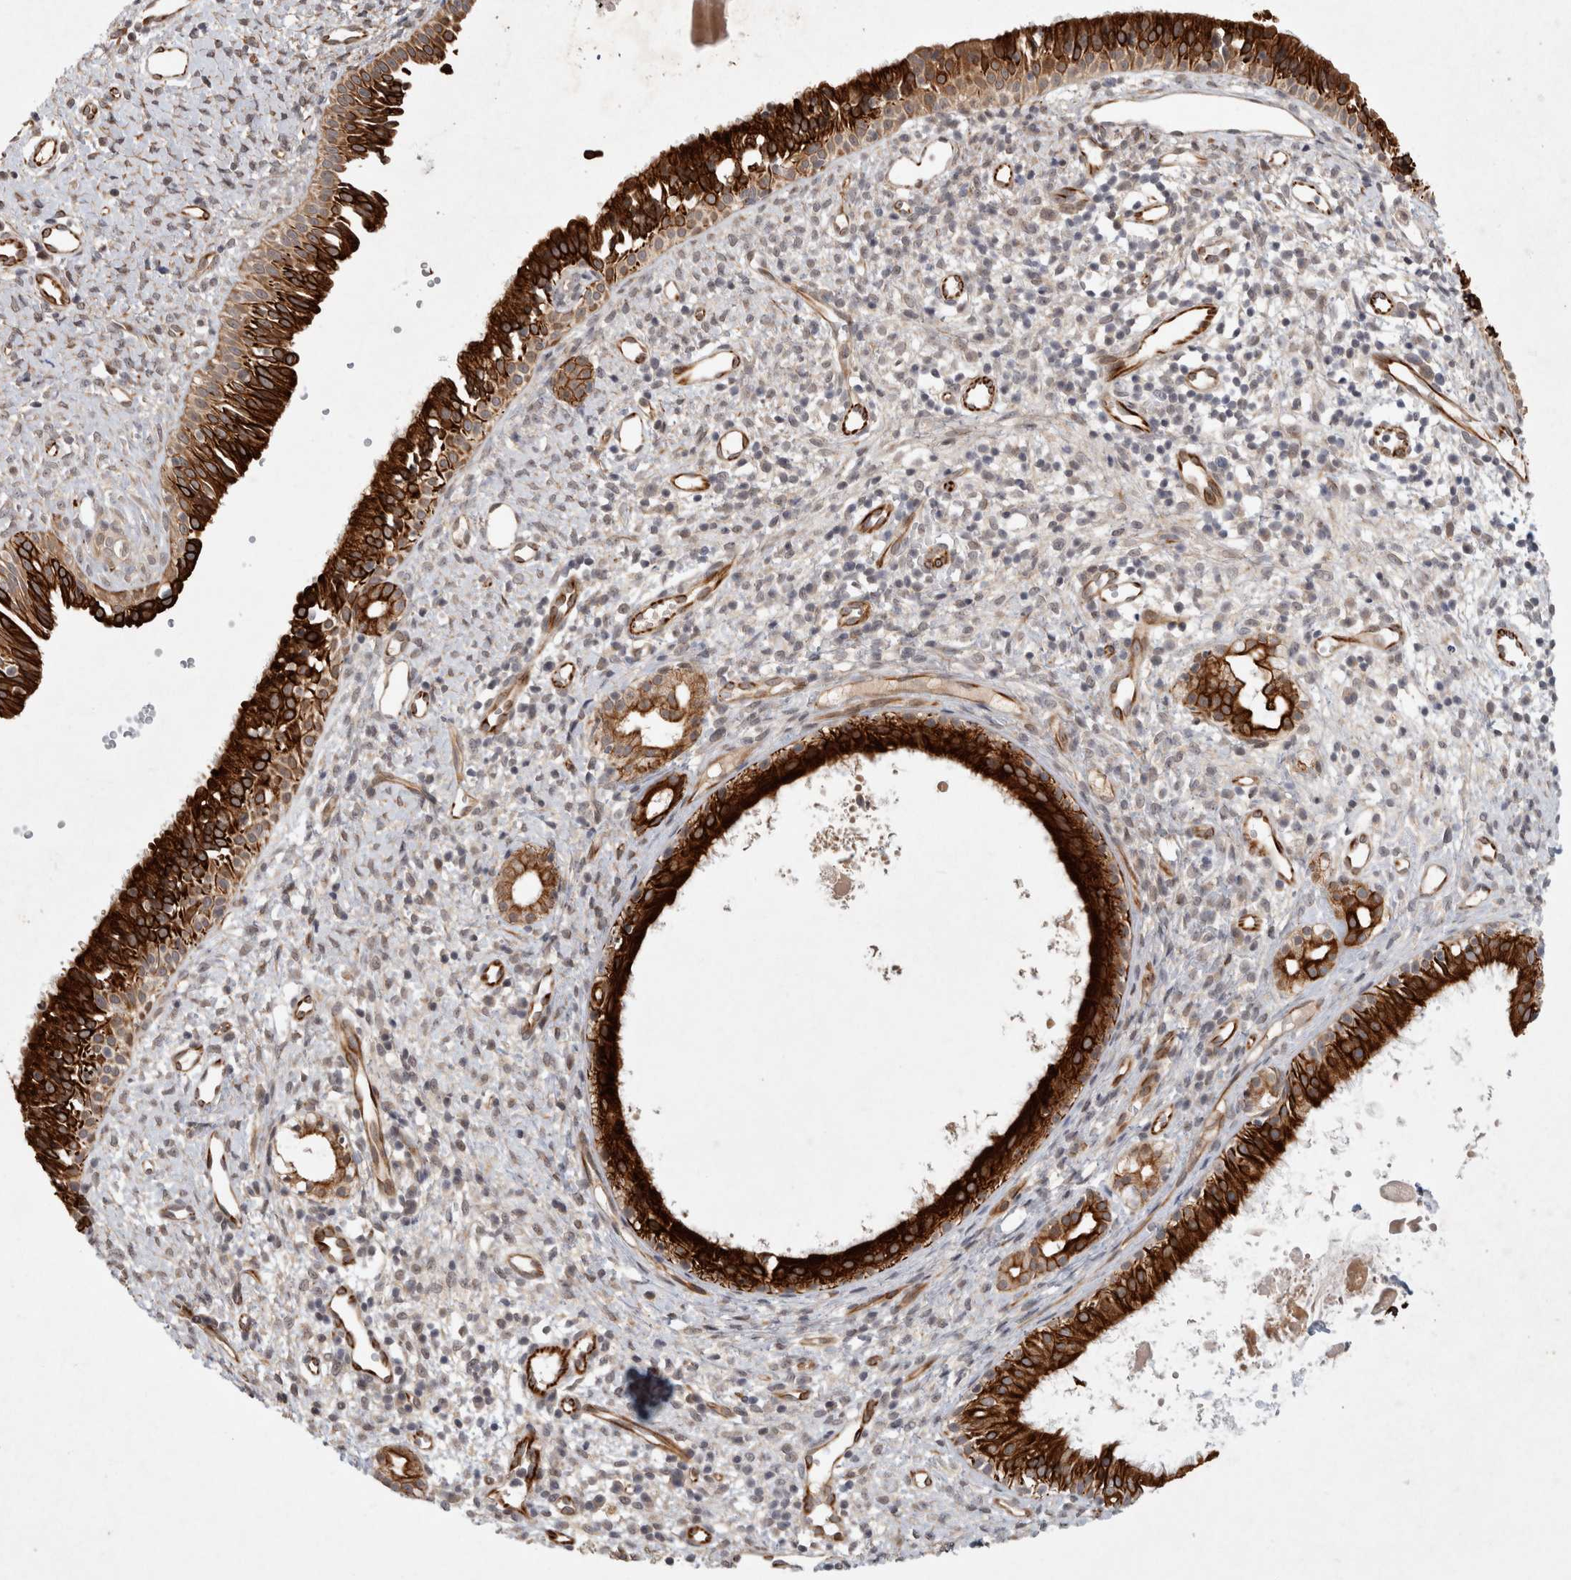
{"staining": {"intensity": "strong", "quantity": ">75%", "location": "cytoplasmic/membranous"}, "tissue": "nasopharynx", "cell_type": "Respiratory epithelial cells", "image_type": "normal", "snomed": [{"axis": "morphology", "description": "Normal tissue, NOS"}, {"axis": "topography", "description": "Nasopharynx"}], "caption": "An image of human nasopharynx stained for a protein reveals strong cytoplasmic/membranous brown staining in respiratory epithelial cells.", "gene": "CRISPLD1", "patient": {"sex": "male", "age": 22}}